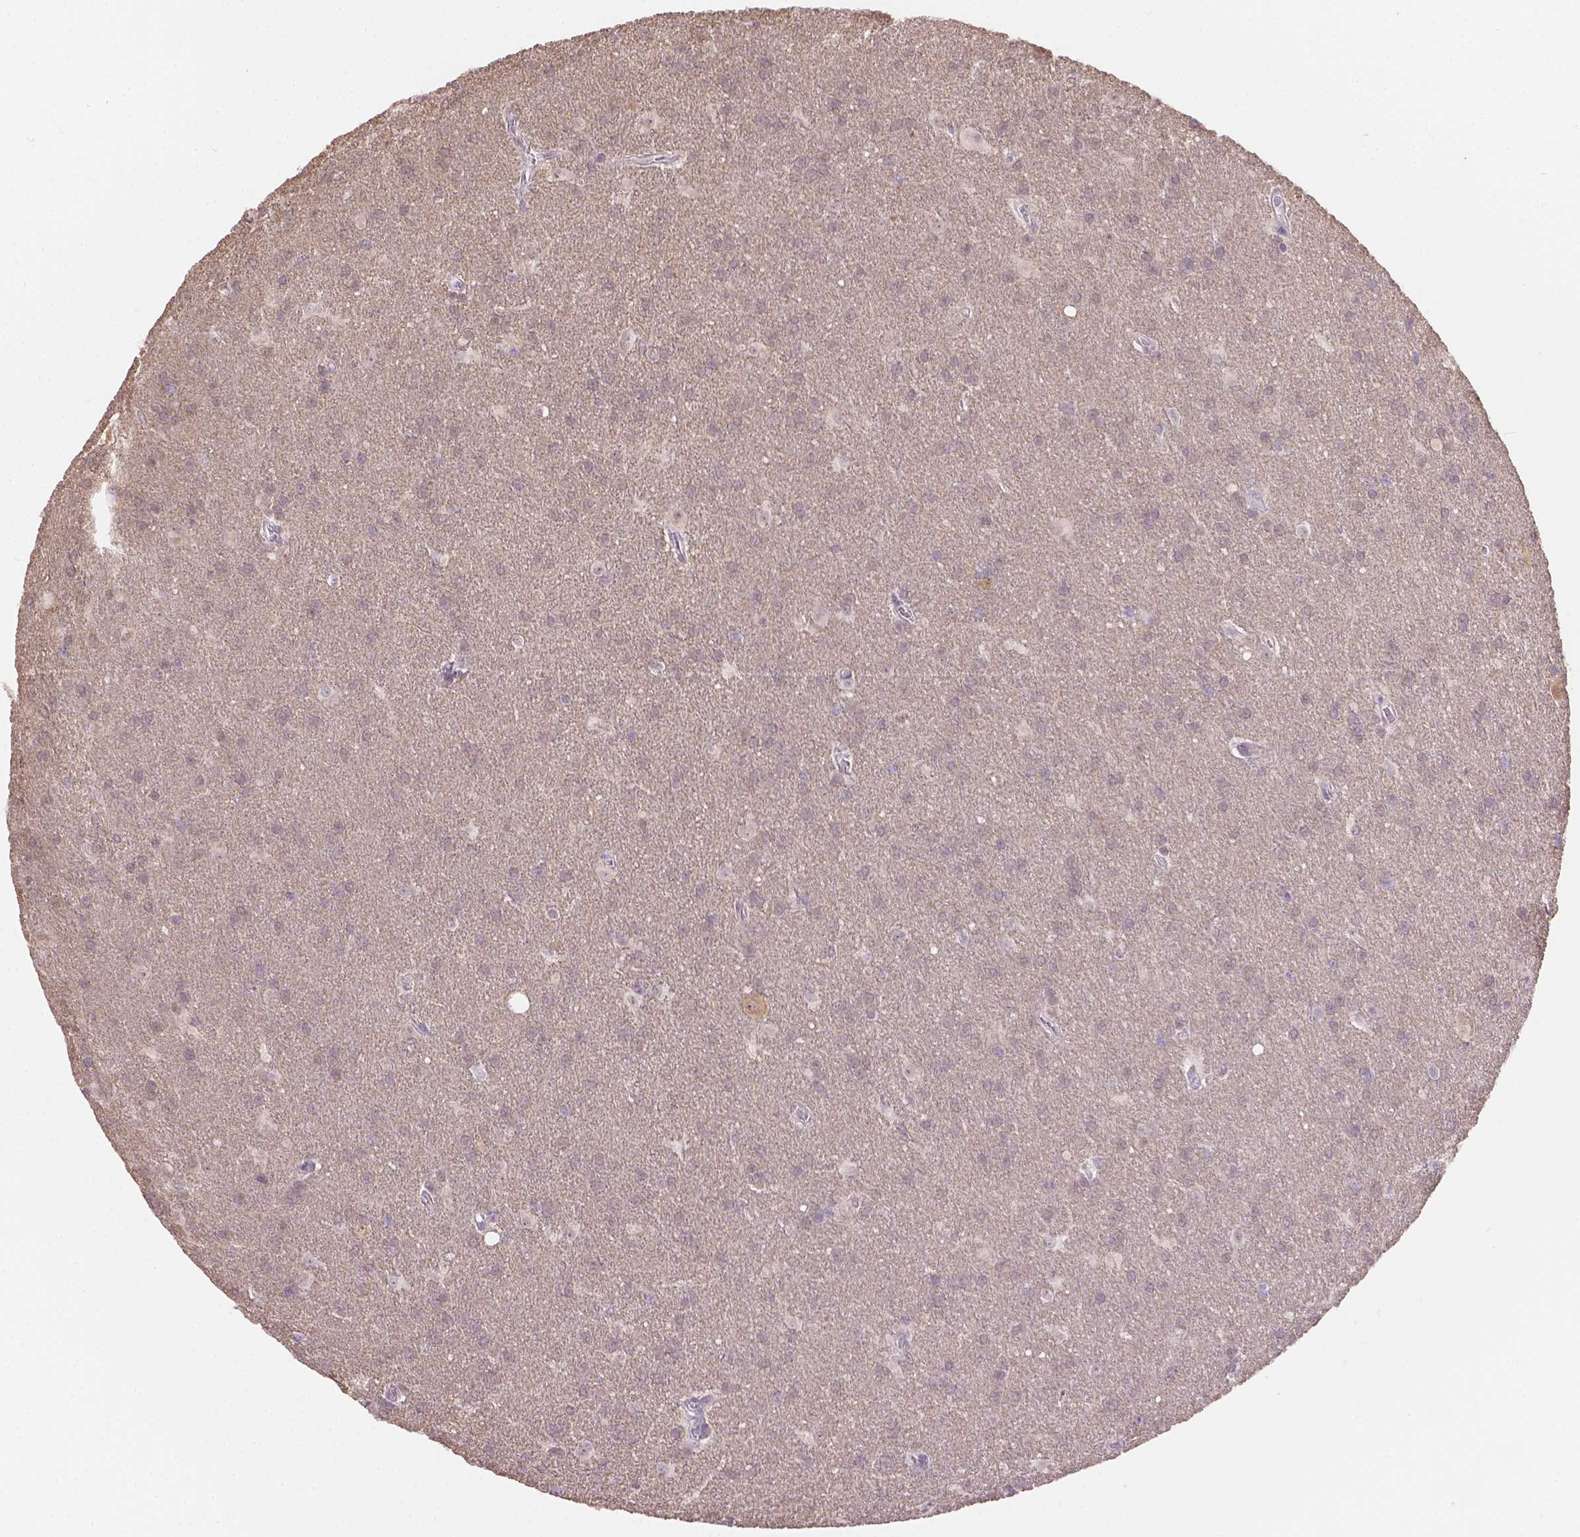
{"staining": {"intensity": "negative", "quantity": "none", "location": "none"}, "tissue": "glioma", "cell_type": "Tumor cells", "image_type": "cancer", "snomed": [{"axis": "morphology", "description": "Glioma, malignant, Low grade"}, {"axis": "topography", "description": "Brain"}], "caption": "High power microscopy photomicrograph of an IHC image of malignant low-grade glioma, revealing no significant positivity in tumor cells.", "gene": "NXPE2", "patient": {"sex": "male", "age": 58}}